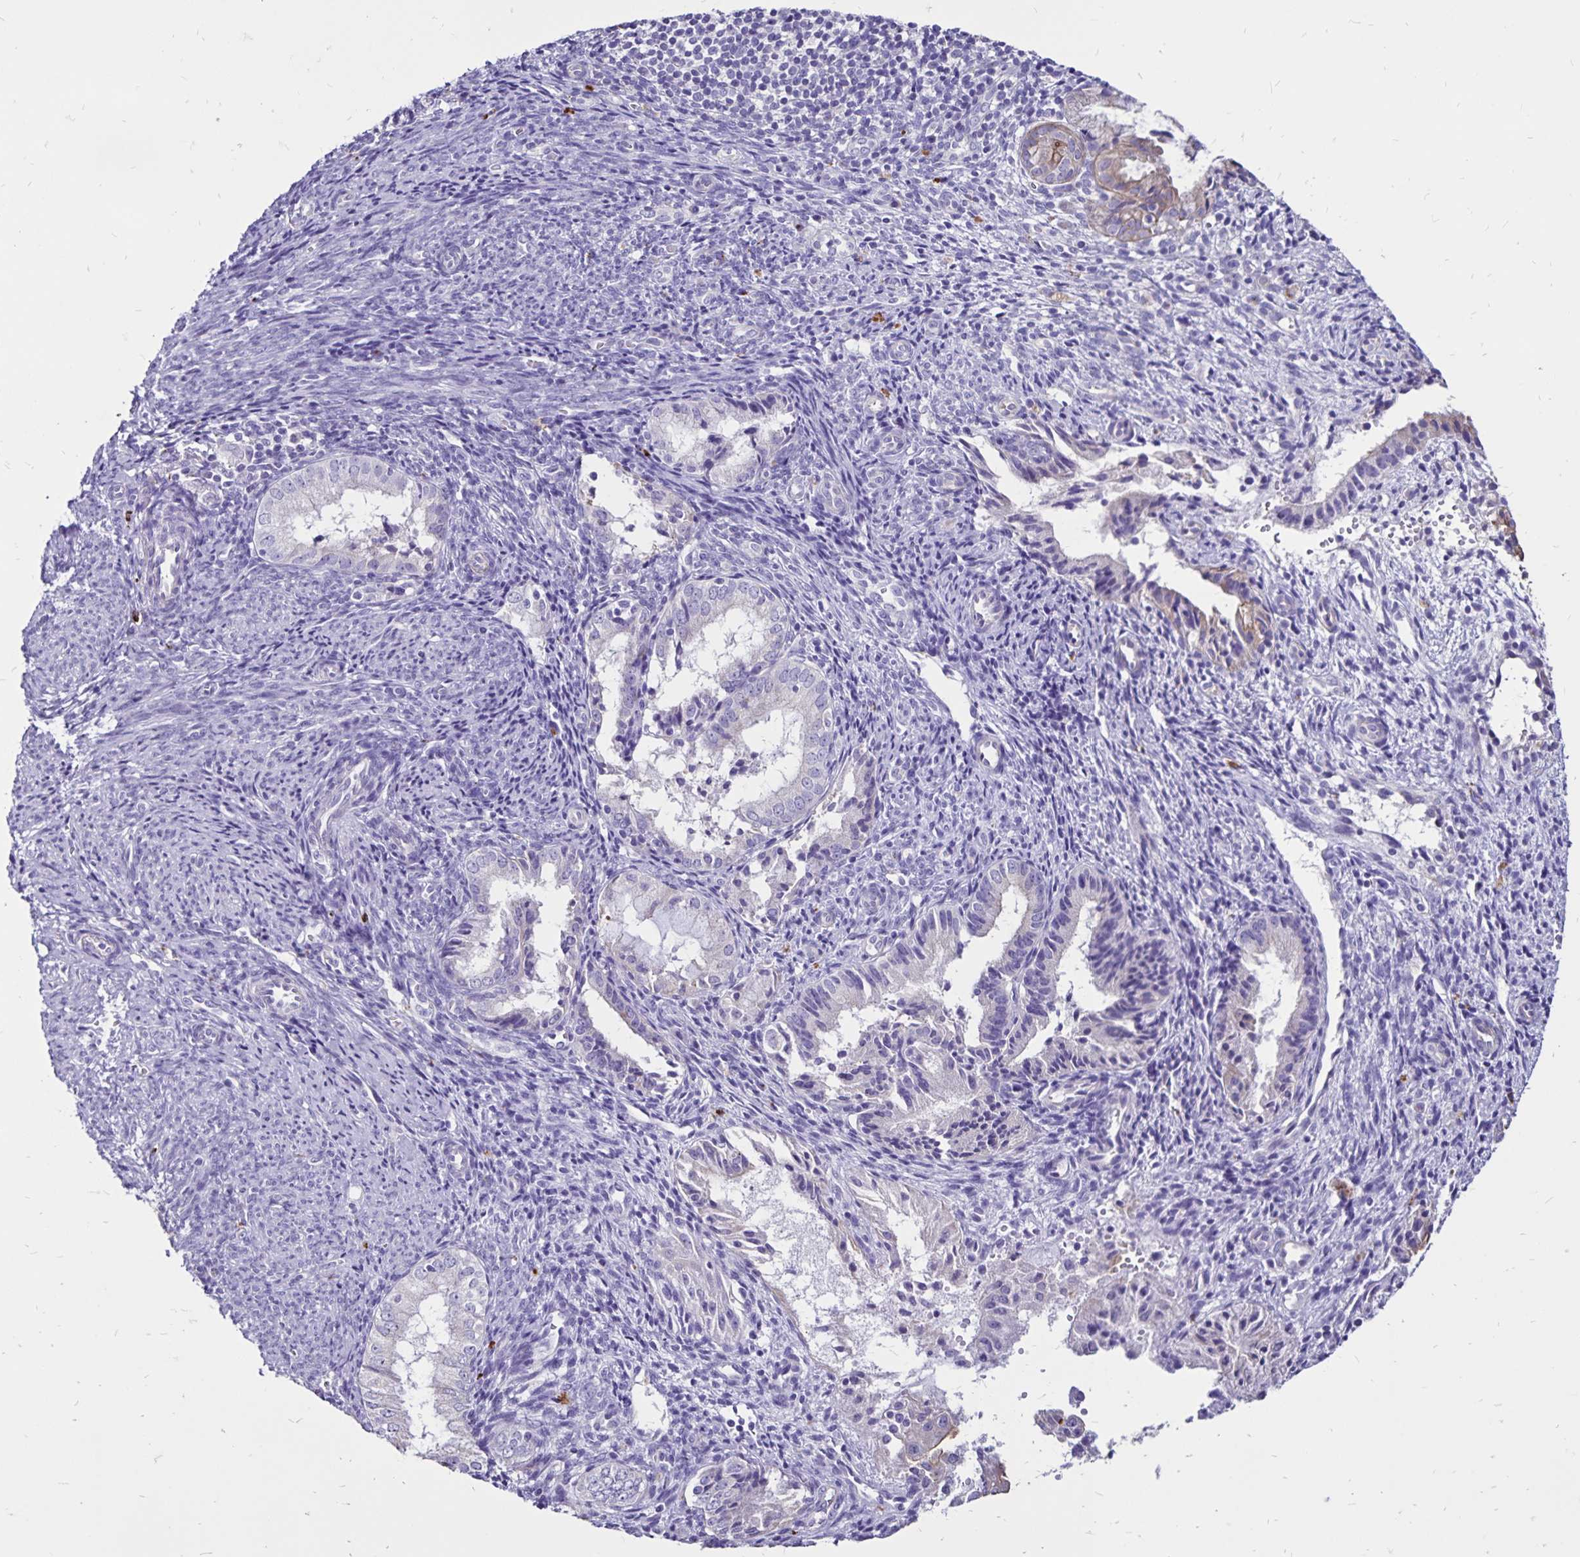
{"staining": {"intensity": "negative", "quantity": "none", "location": "none"}, "tissue": "endometrial cancer", "cell_type": "Tumor cells", "image_type": "cancer", "snomed": [{"axis": "morphology", "description": "Adenocarcinoma, NOS"}, {"axis": "topography", "description": "Endometrium"}], "caption": "Immunohistochemistry of endometrial cancer (adenocarcinoma) reveals no staining in tumor cells.", "gene": "EVPL", "patient": {"sex": "female", "age": 55}}